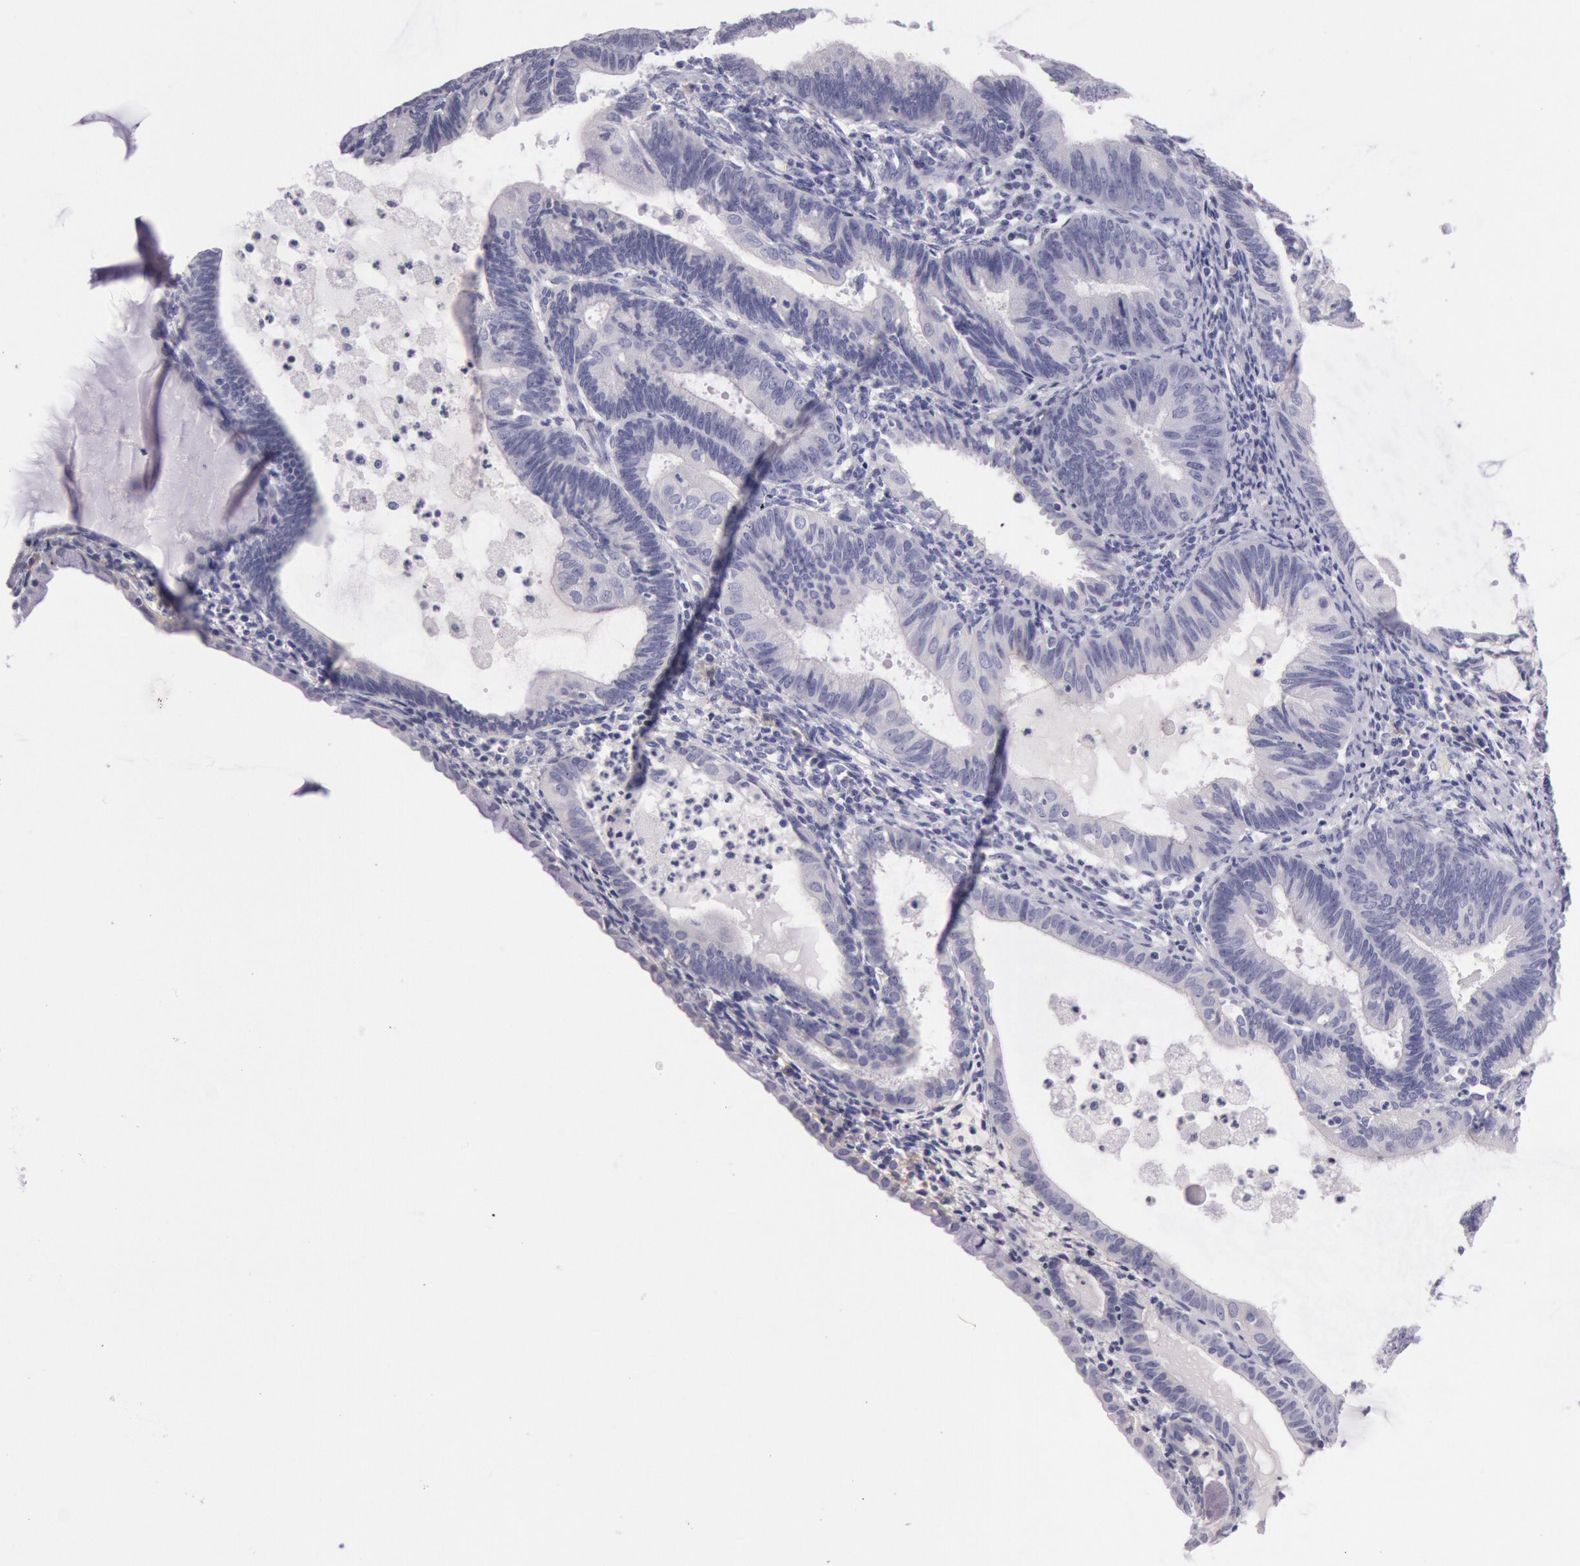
{"staining": {"intensity": "negative", "quantity": "none", "location": "none"}, "tissue": "endometrial cancer", "cell_type": "Tumor cells", "image_type": "cancer", "snomed": [{"axis": "morphology", "description": "Adenocarcinoma, NOS"}, {"axis": "topography", "description": "Endometrium"}], "caption": "The IHC micrograph has no significant positivity in tumor cells of endometrial cancer (adenocarcinoma) tissue. (DAB immunohistochemistry, high magnification).", "gene": "EGFR", "patient": {"sex": "female", "age": 63}}